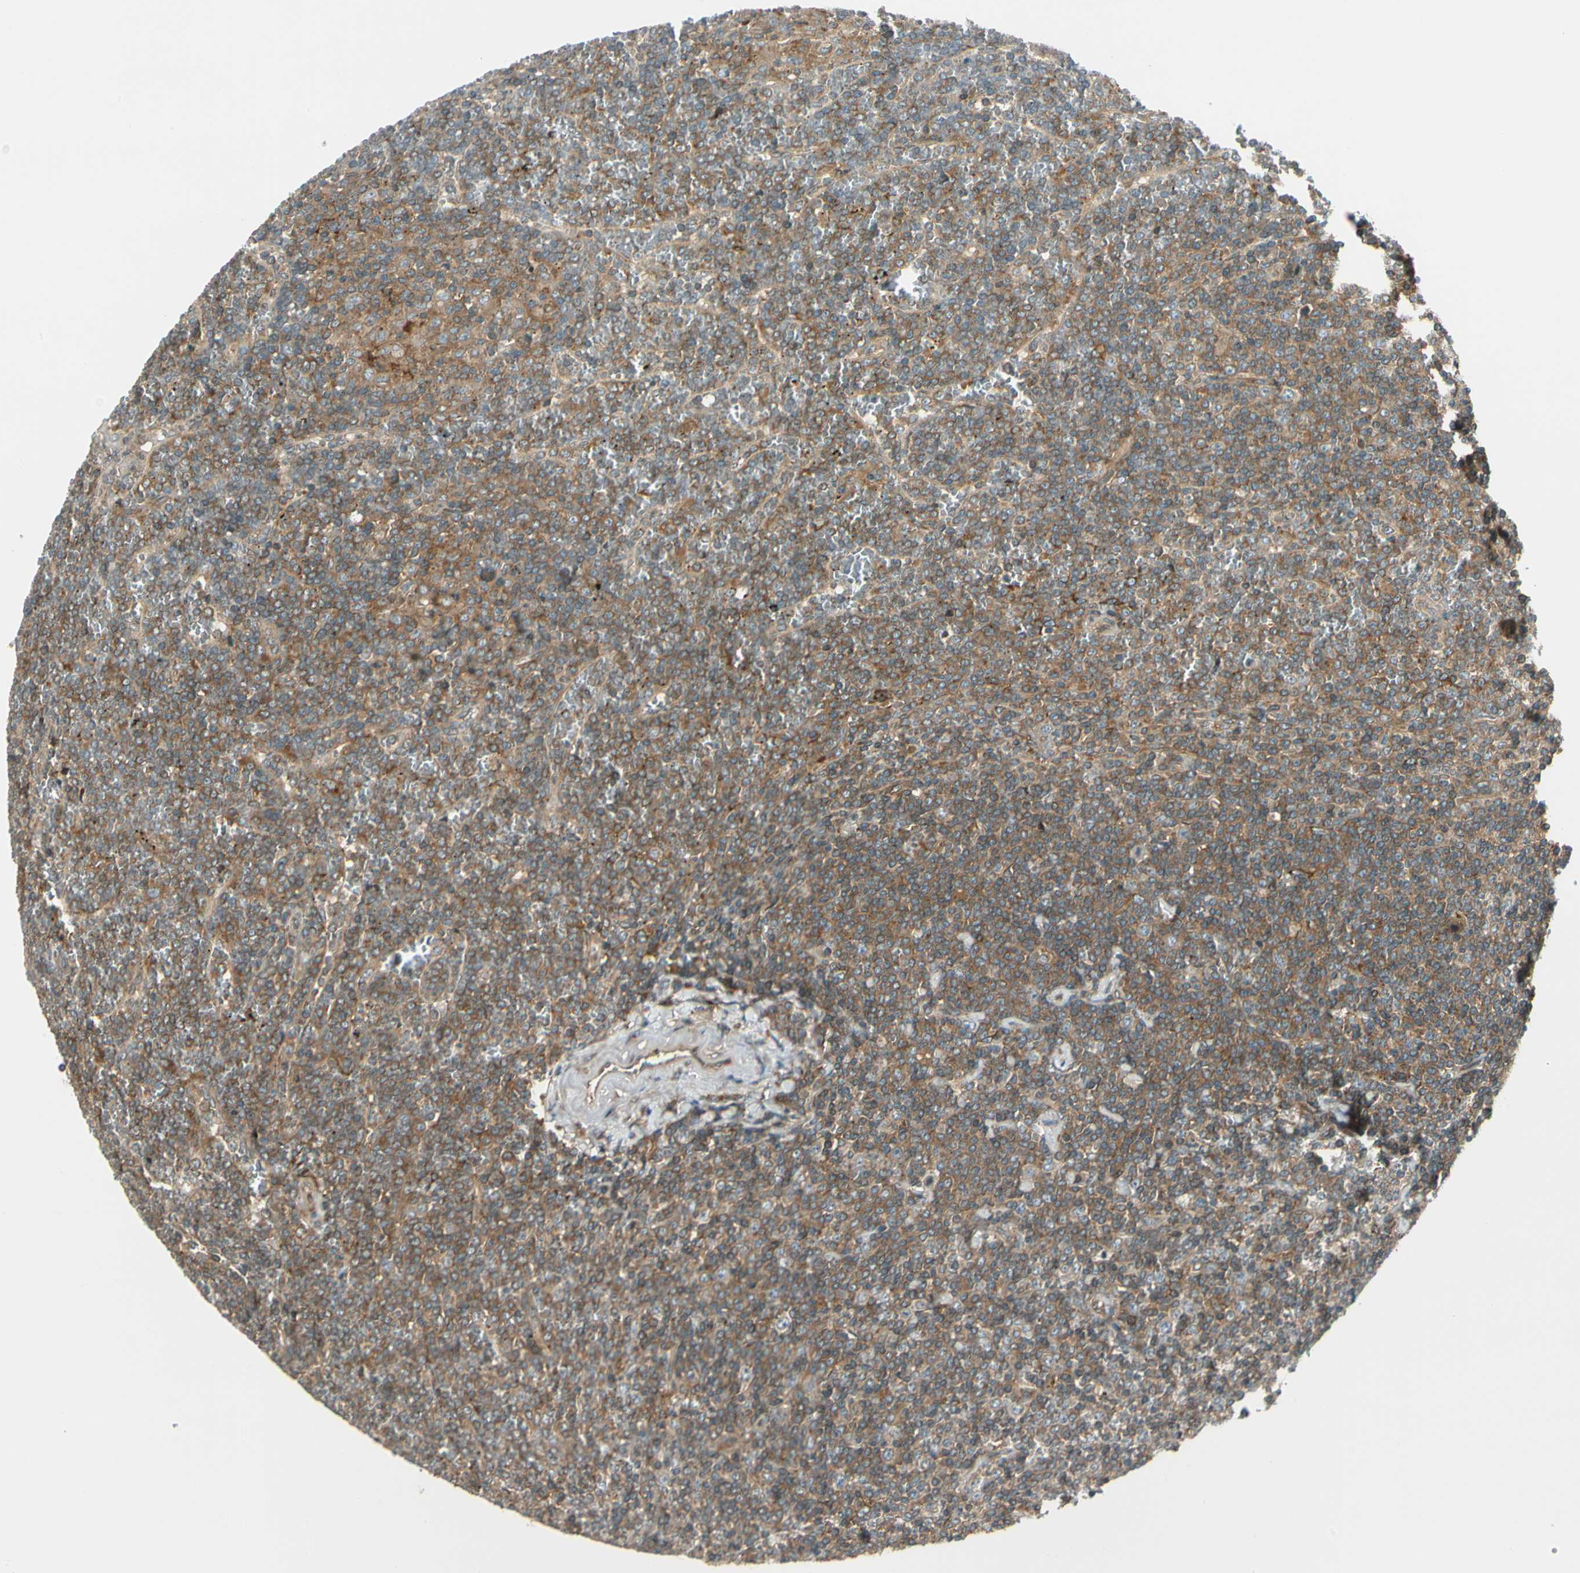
{"staining": {"intensity": "moderate", "quantity": ">75%", "location": "cytoplasmic/membranous"}, "tissue": "lymphoma", "cell_type": "Tumor cells", "image_type": "cancer", "snomed": [{"axis": "morphology", "description": "Malignant lymphoma, non-Hodgkin's type, Low grade"}, {"axis": "topography", "description": "Spleen"}], "caption": "A histopathology image of lymphoma stained for a protein exhibits moderate cytoplasmic/membranous brown staining in tumor cells.", "gene": "TRIO", "patient": {"sex": "female", "age": 19}}